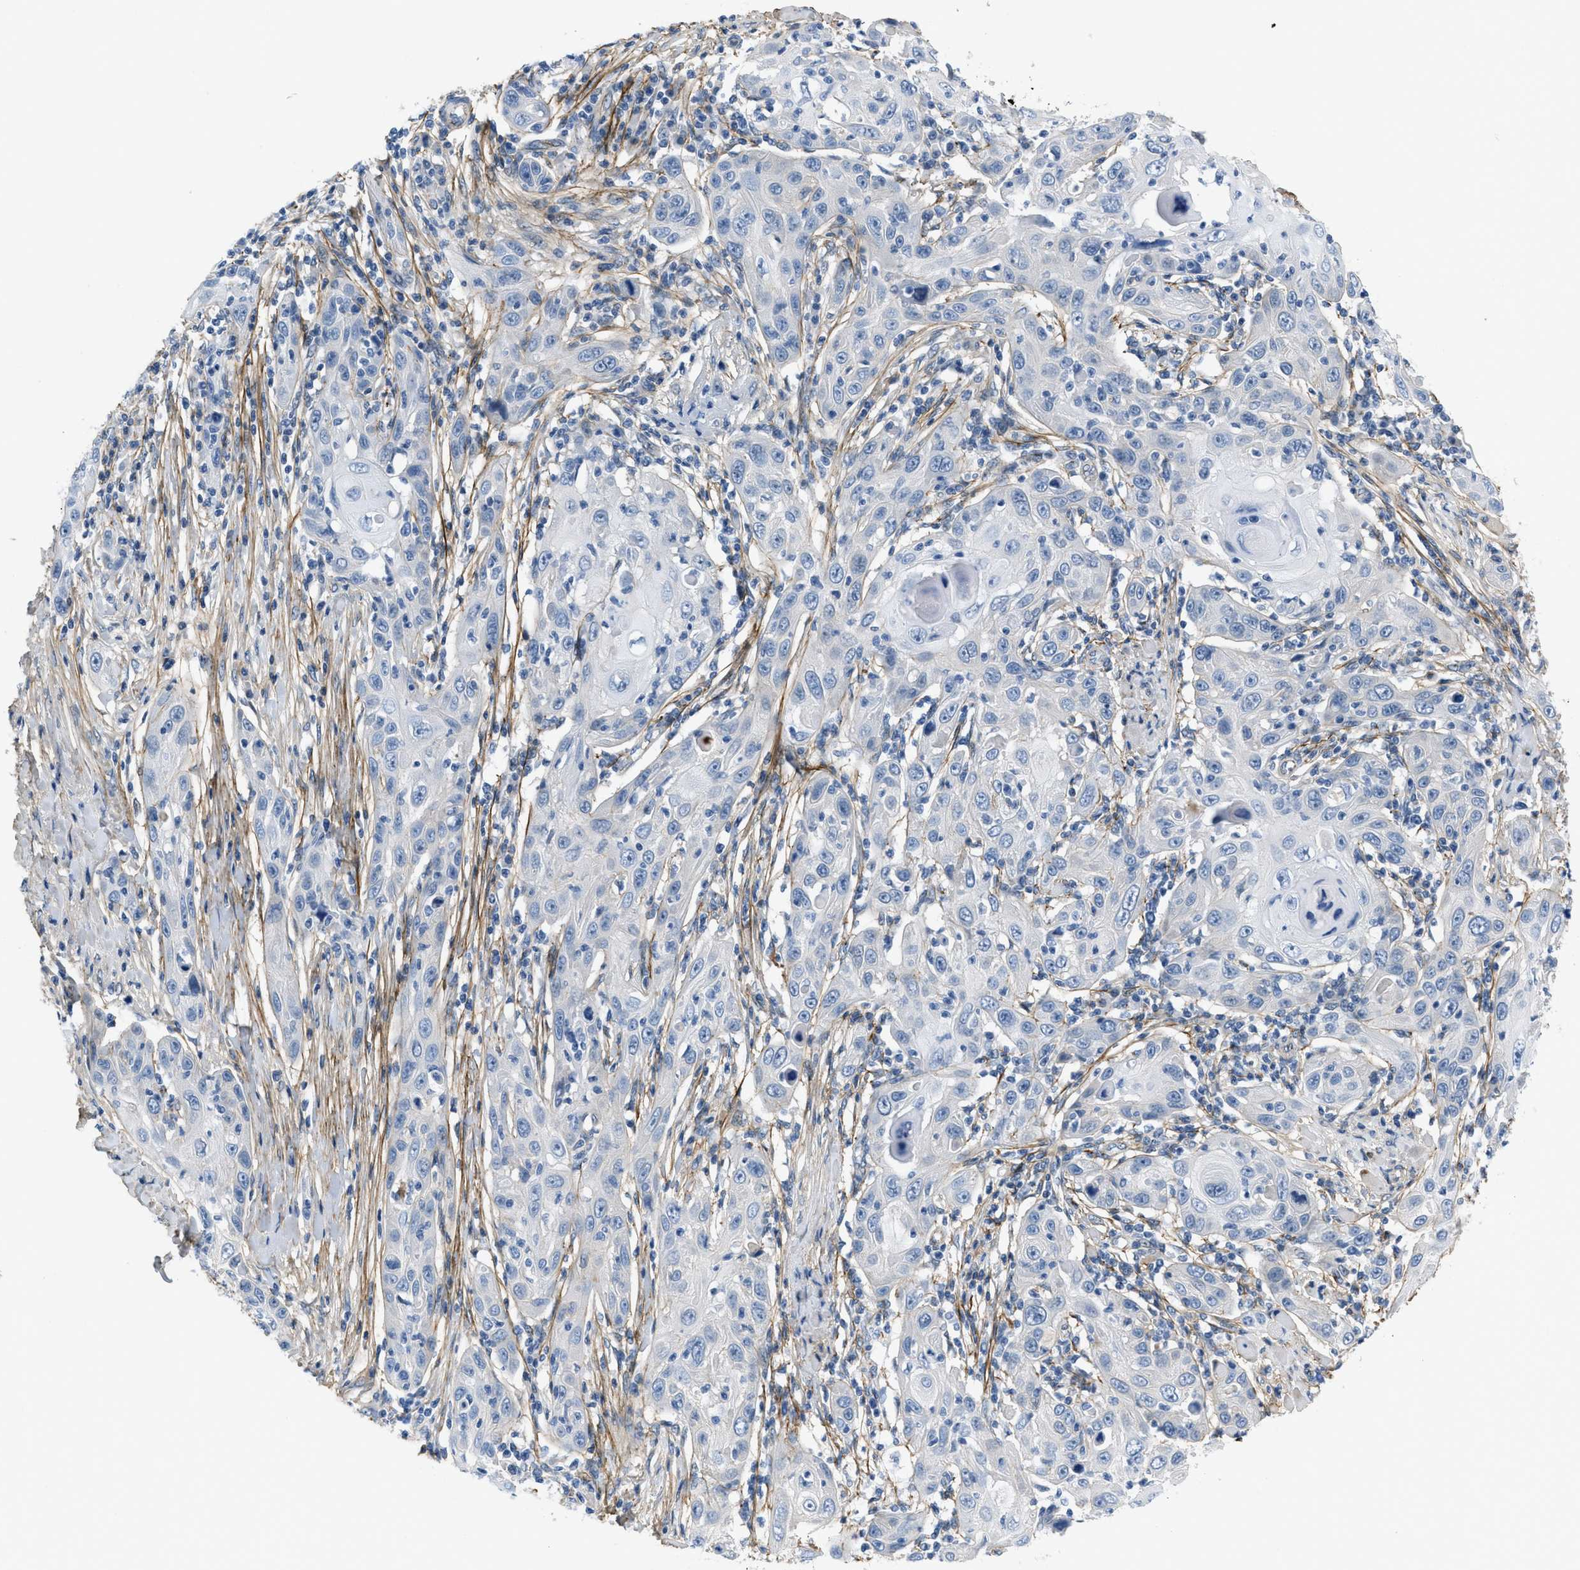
{"staining": {"intensity": "negative", "quantity": "none", "location": "none"}, "tissue": "skin cancer", "cell_type": "Tumor cells", "image_type": "cancer", "snomed": [{"axis": "morphology", "description": "Squamous cell carcinoma, NOS"}, {"axis": "topography", "description": "Skin"}], "caption": "High magnification brightfield microscopy of squamous cell carcinoma (skin) stained with DAB (3,3'-diaminobenzidine) (brown) and counterstained with hematoxylin (blue): tumor cells show no significant expression.", "gene": "FBN1", "patient": {"sex": "female", "age": 88}}